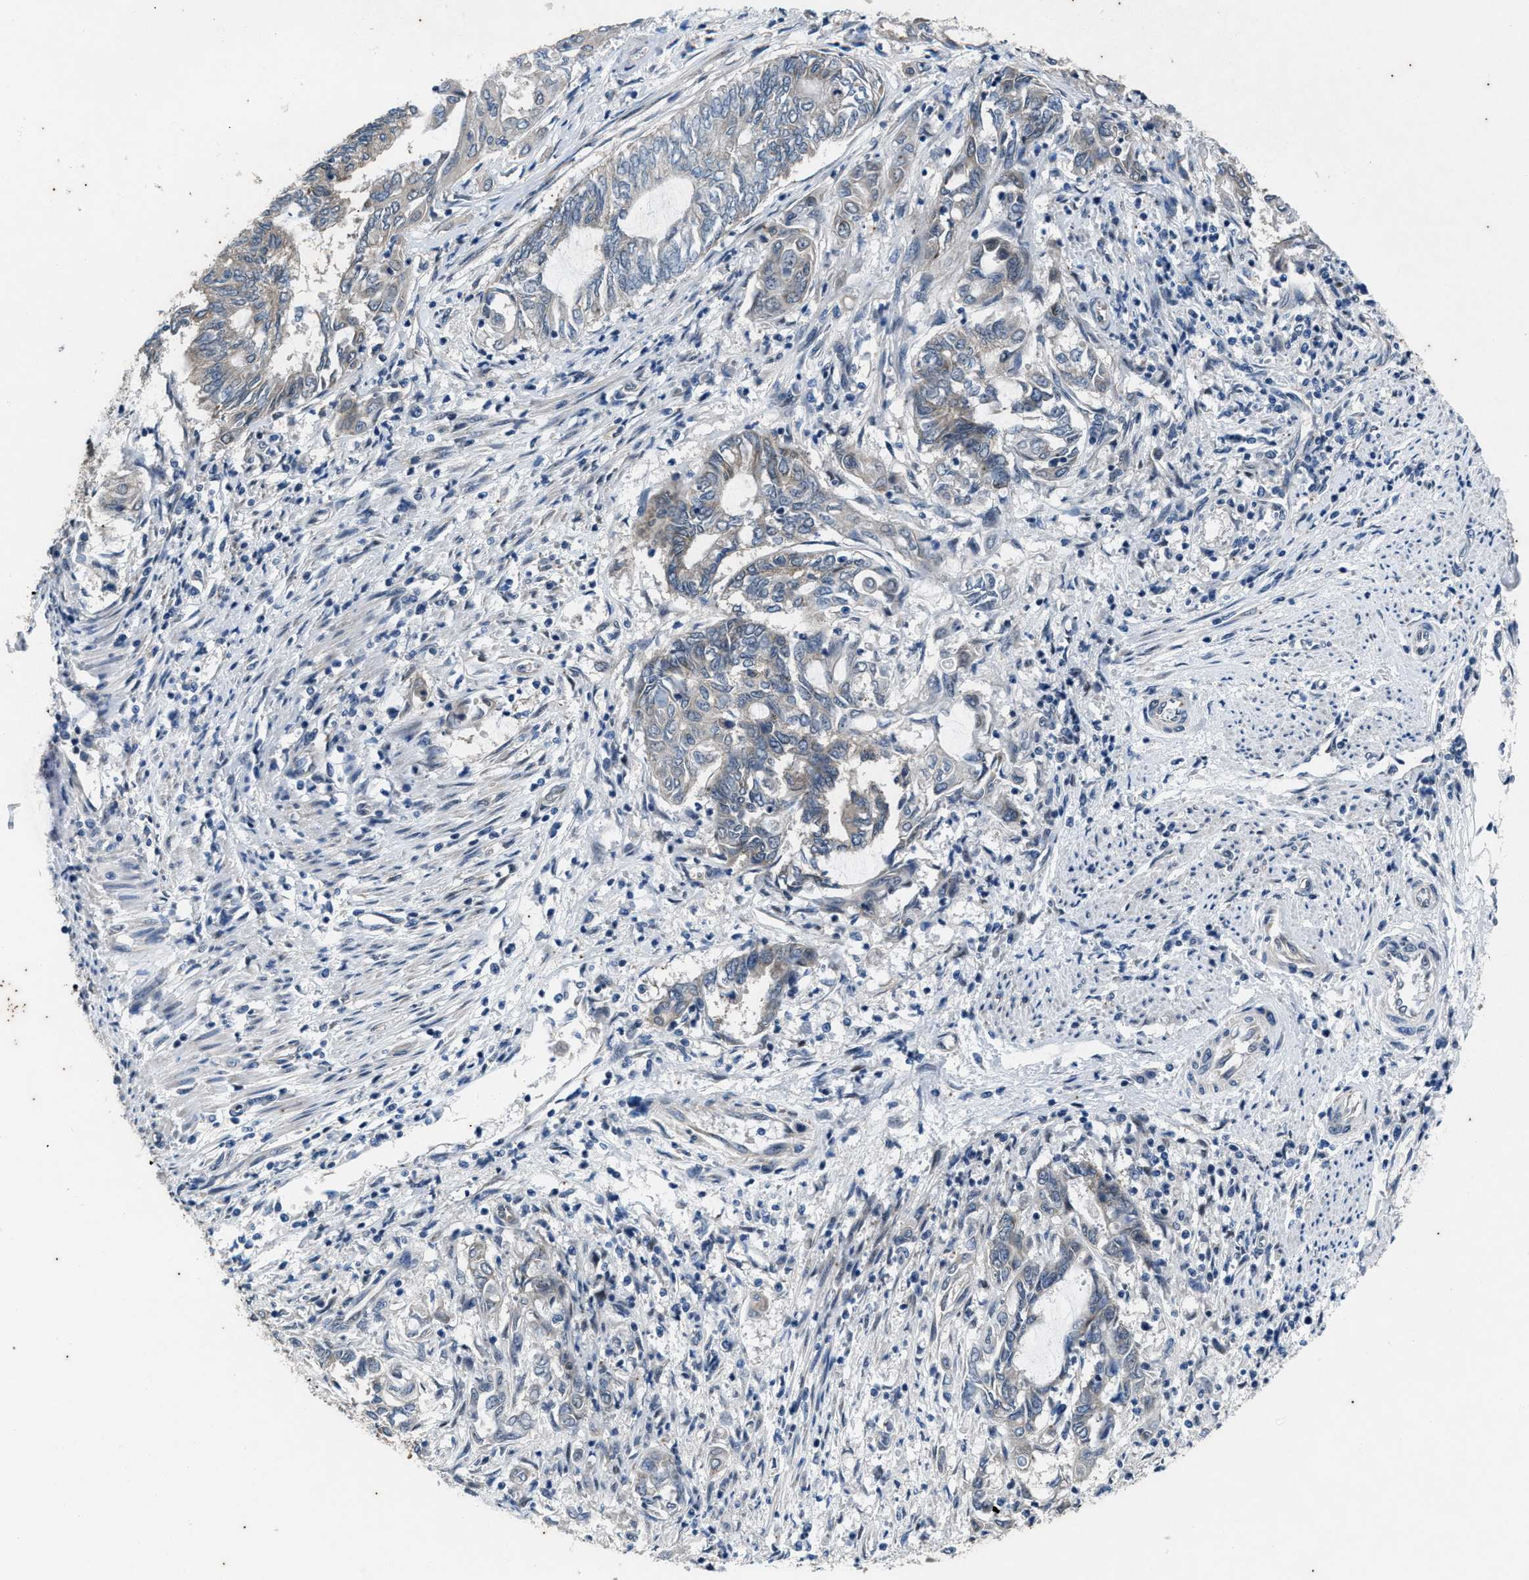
{"staining": {"intensity": "weak", "quantity": "<25%", "location": "cytoplasmic/membranous"}, "tissue": "endometrial cancer", "cell_type": "Tumor cells", "image_type": "cancer", "snomed": [{"axis": "morphology", "description": "Adenocarcinoma, NOS"}, {"axis": "topography", "description": "Uterus"}, {"axis": "topography", "description": "Endometrium"}], "caption": "There is no significant positivity in tumor cells of endometrial cancer. Nuclei are stained in blue.", "gene": "KIF24", "patient": {"sex": "female", "age": 70}}